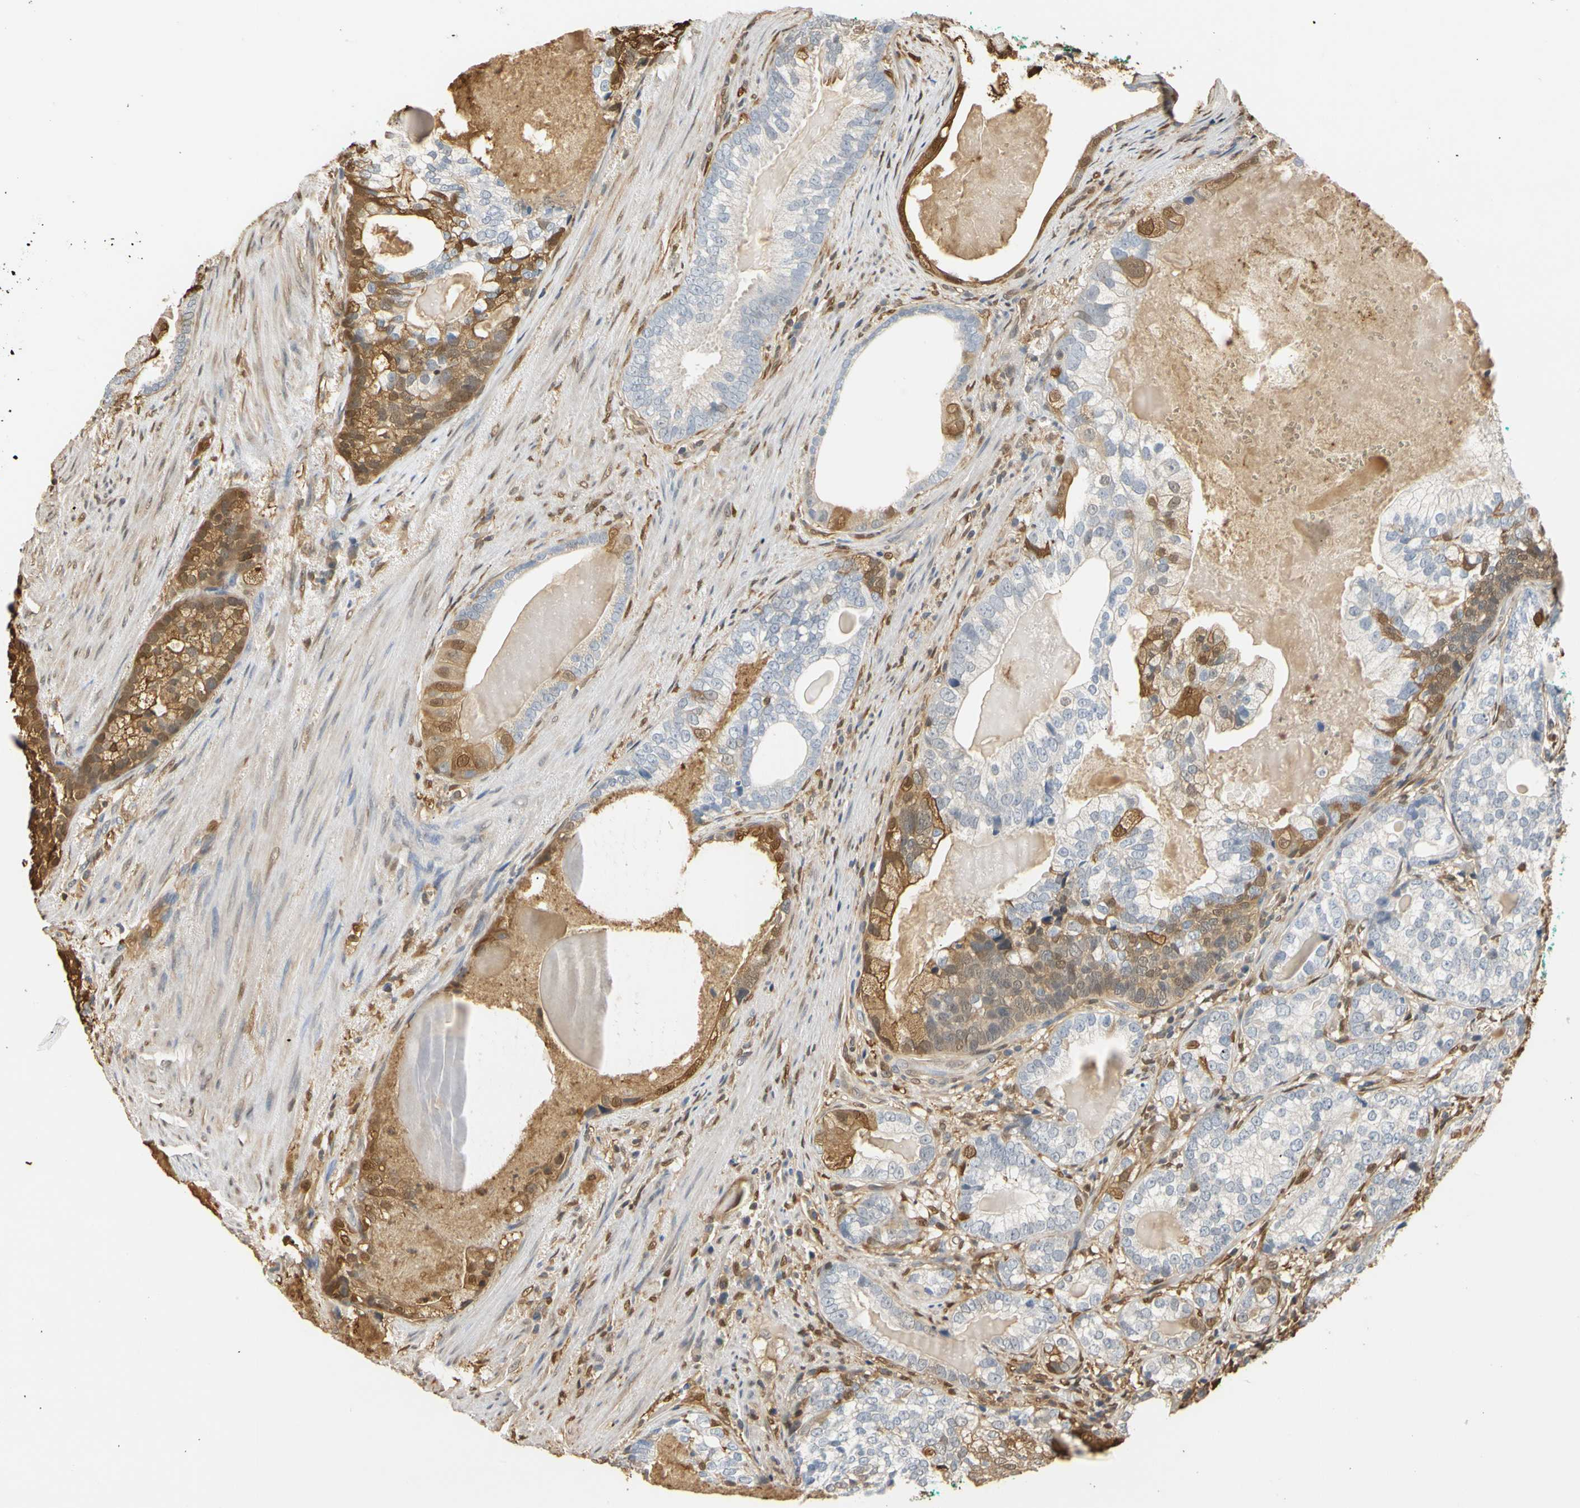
{"staining": {"intensity": "moderate", "quantity": "25%-75%", "location": "cytoplasmic/membranous,nuclear"}, "tissue": "prostate cancer", "cell_type": "Tumor cells", "image_type": "cancer", "snomed": [{"axis": "morphology", "description": "Adenocarcinoma, High grade"}, {"axis": "topography", "description": "Prostate"}], "caption": "Immunohistochemistry histopathology image of adenocarcinoma (high-grade) (prostate) stained for a protein (brown), which demonstrates medium levels of moderate cytoplasmic/membranous and nuclear expression in about 25%-75% of tumor cells.", "gene": "S100A6", "patient": {"sex": "male", "age": 66}}